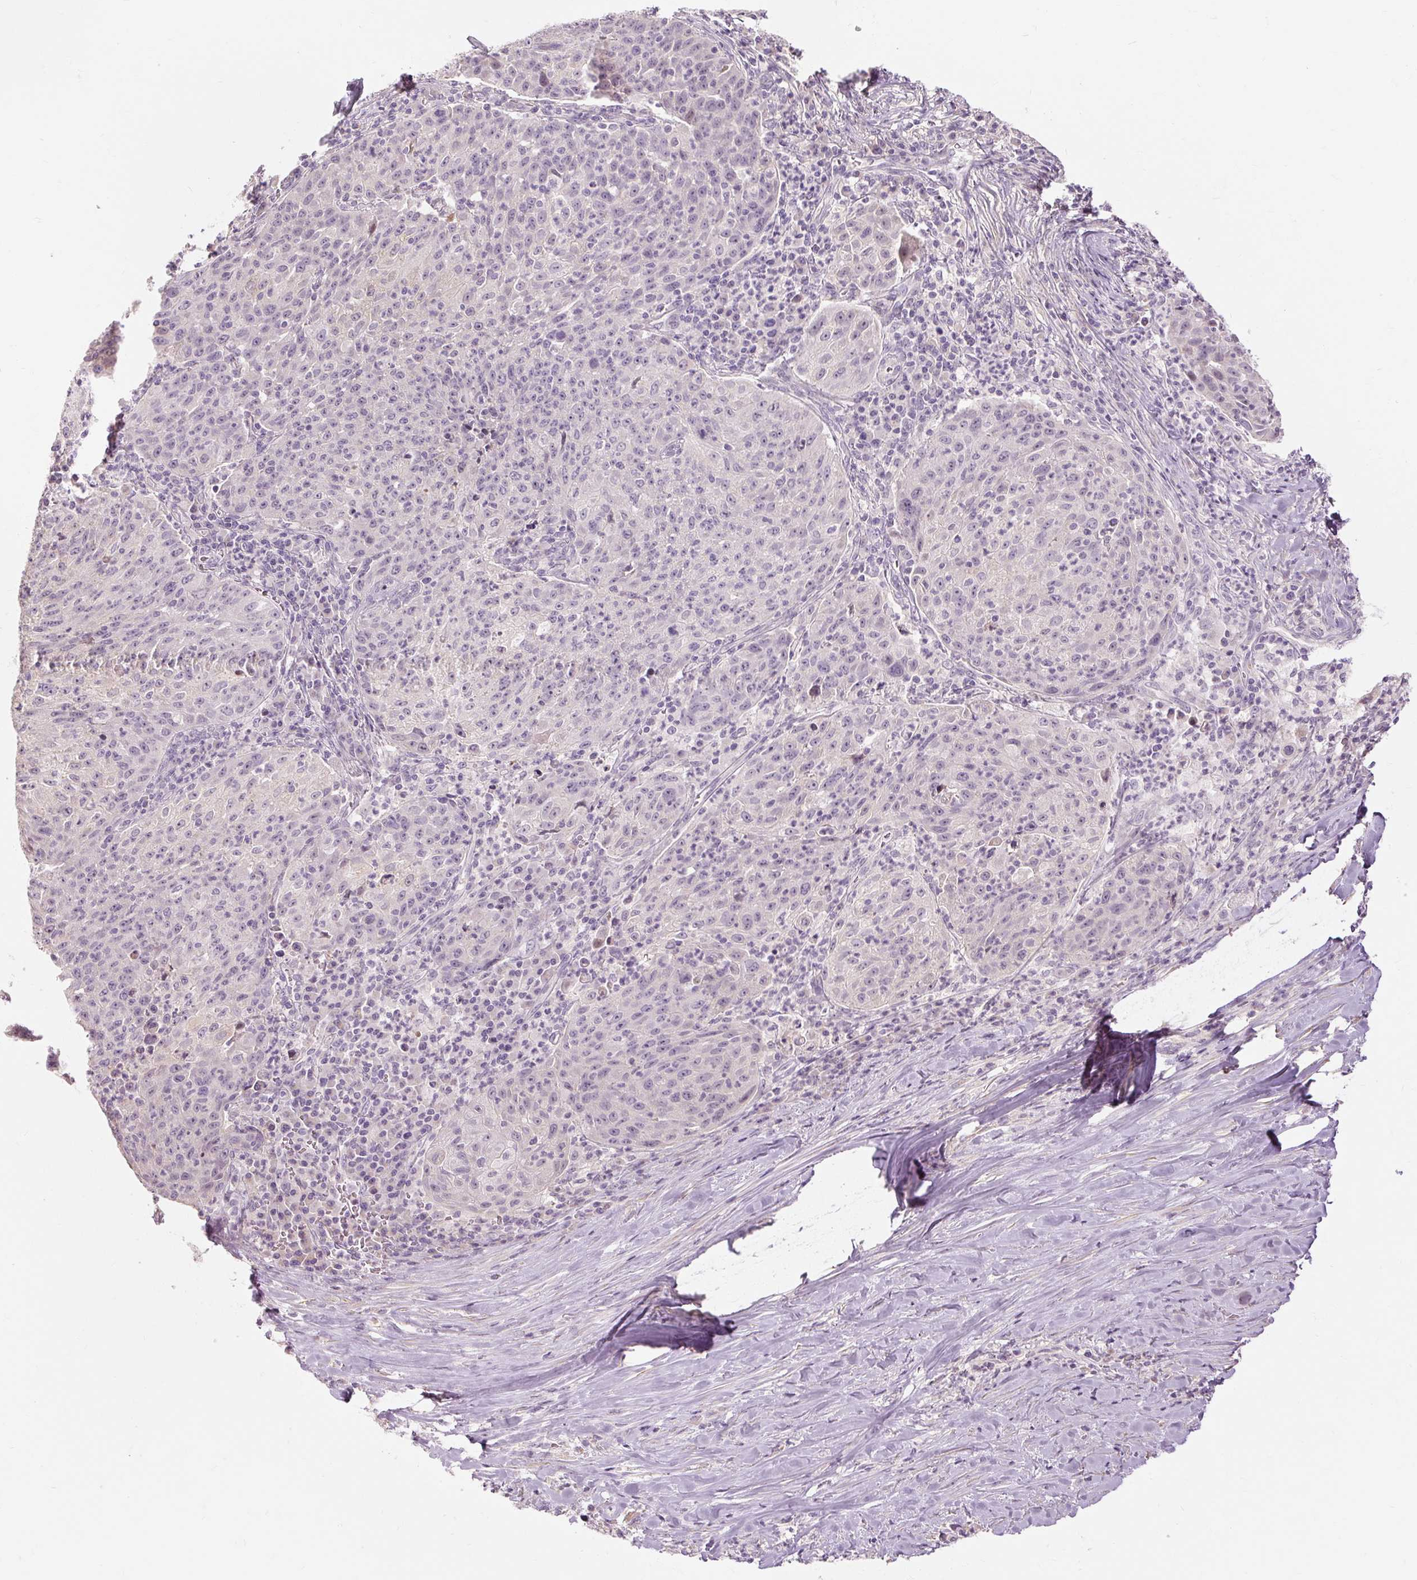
{"staining": {"intensity": "negative", "quantity": "none", "location": "none"}, "tissue": "lung cancer", "cell_type": "Tumor cells", "image_type": "cancer", "snomed": [{"axis": "morphology", "description": "Squamous cell carcinoma, NOS"}, {"axis": "morphology", "description": "Squamous cell carcinoma, metastatic, NOS"}, {"axis": "topography", "description": "Bronchus"}, {"axis": "topography", "description": "Lung"}], "caption": "DAB (3,3'-diaminobenzidine) immunohistochemical staining of lung cancer (squamous cell carcinoma) shows no significant staining in tumor cells.", "gene": "CAPN3", "patient": {"sex": "male", "age": 62}}